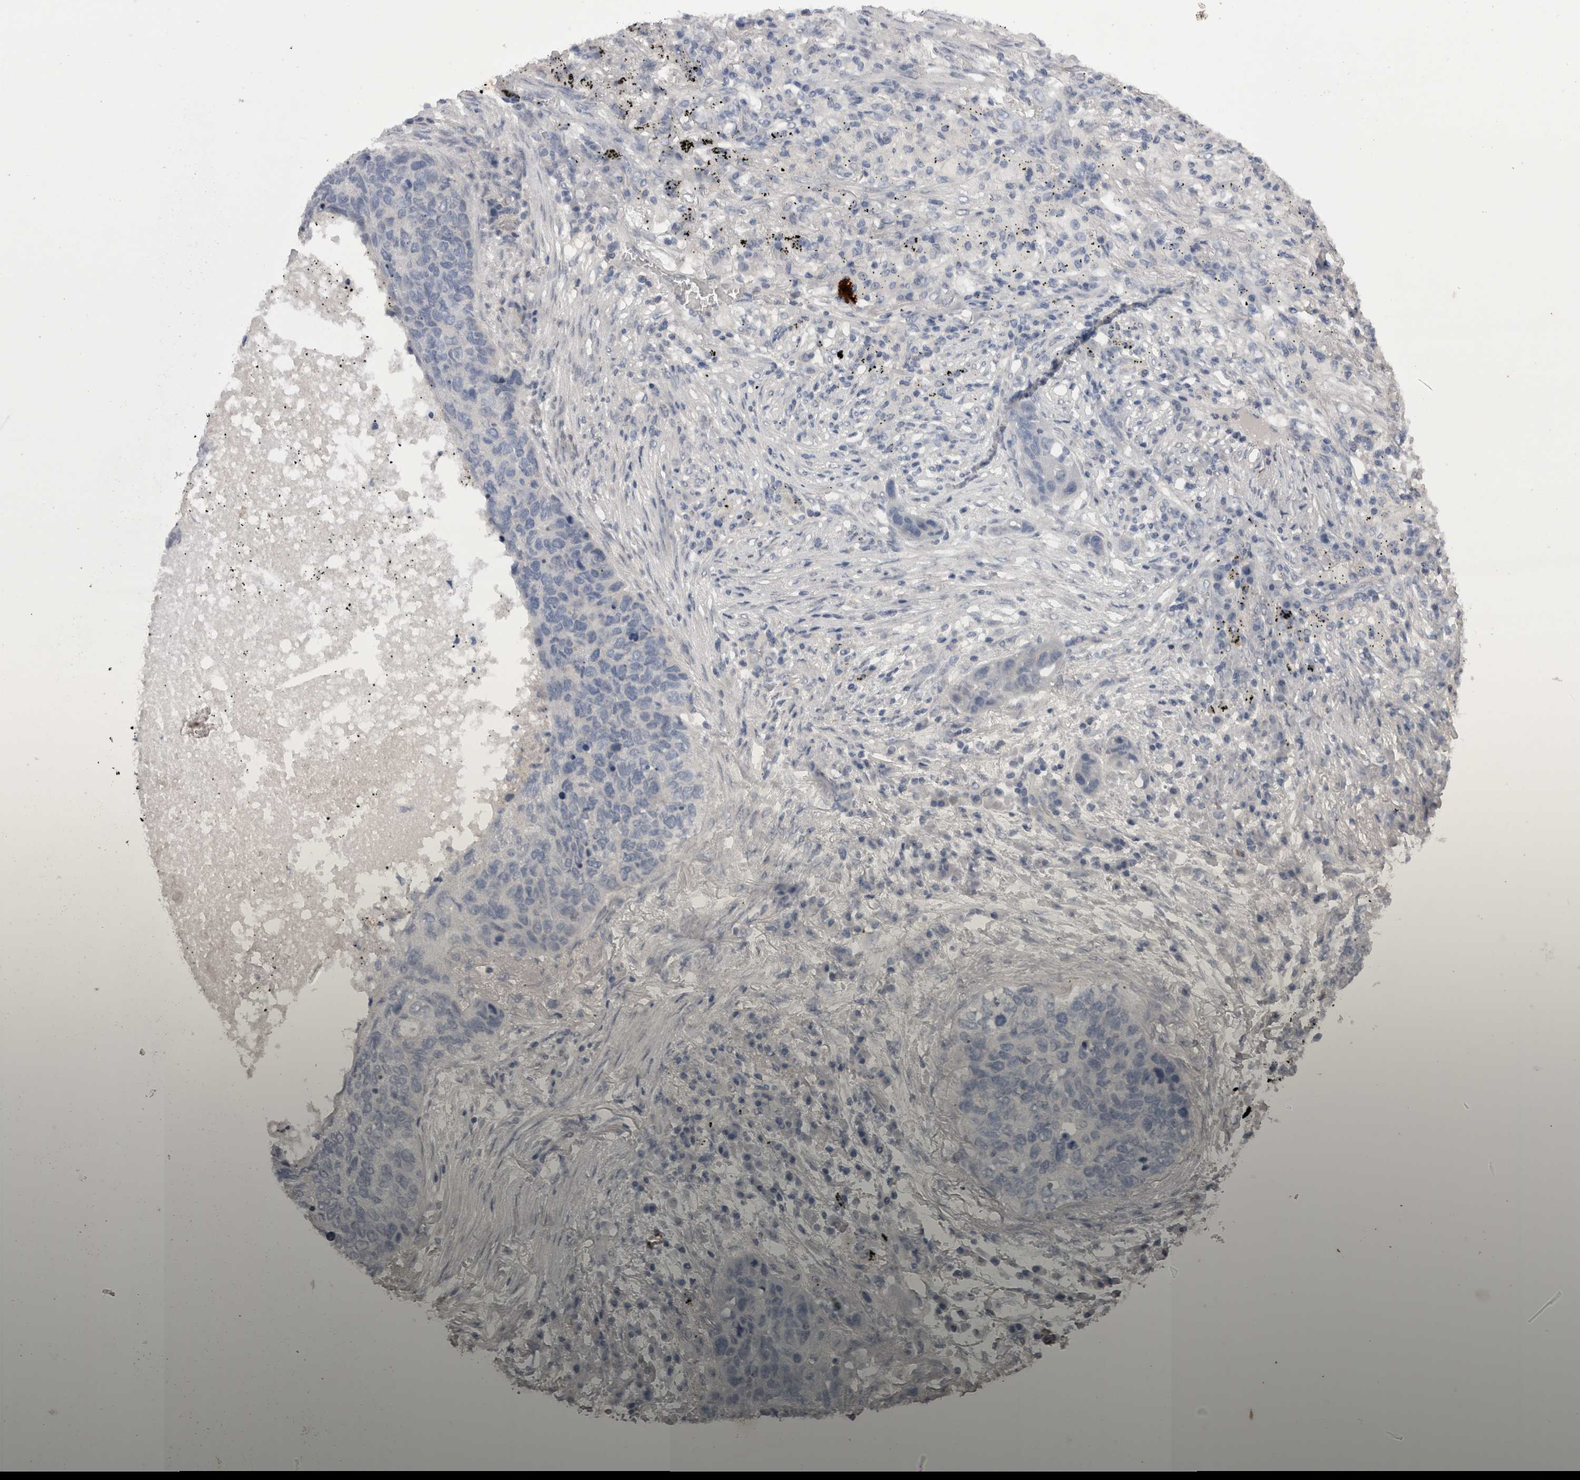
{"staining": {"intensity": "negative", "quantity": "none", "location": "none"}, "tissue": "lung cancer", "cell_type": "Tumor cells", "image_type": "cancer", "snomed": [{"axis": "morphology", "description": "Squamous cell carcinoma, NOS"}, {"axis": "topography", "description": "Lung"}], "caption": "Immunohistochemistry (IHC) histopathology image of human lung squamous cell carcinoma stained for a protein (brown), which shows no positivity in tumor cells.", "gene": "CAMK2D", "patient": {"sex": "female", "age": 63}}